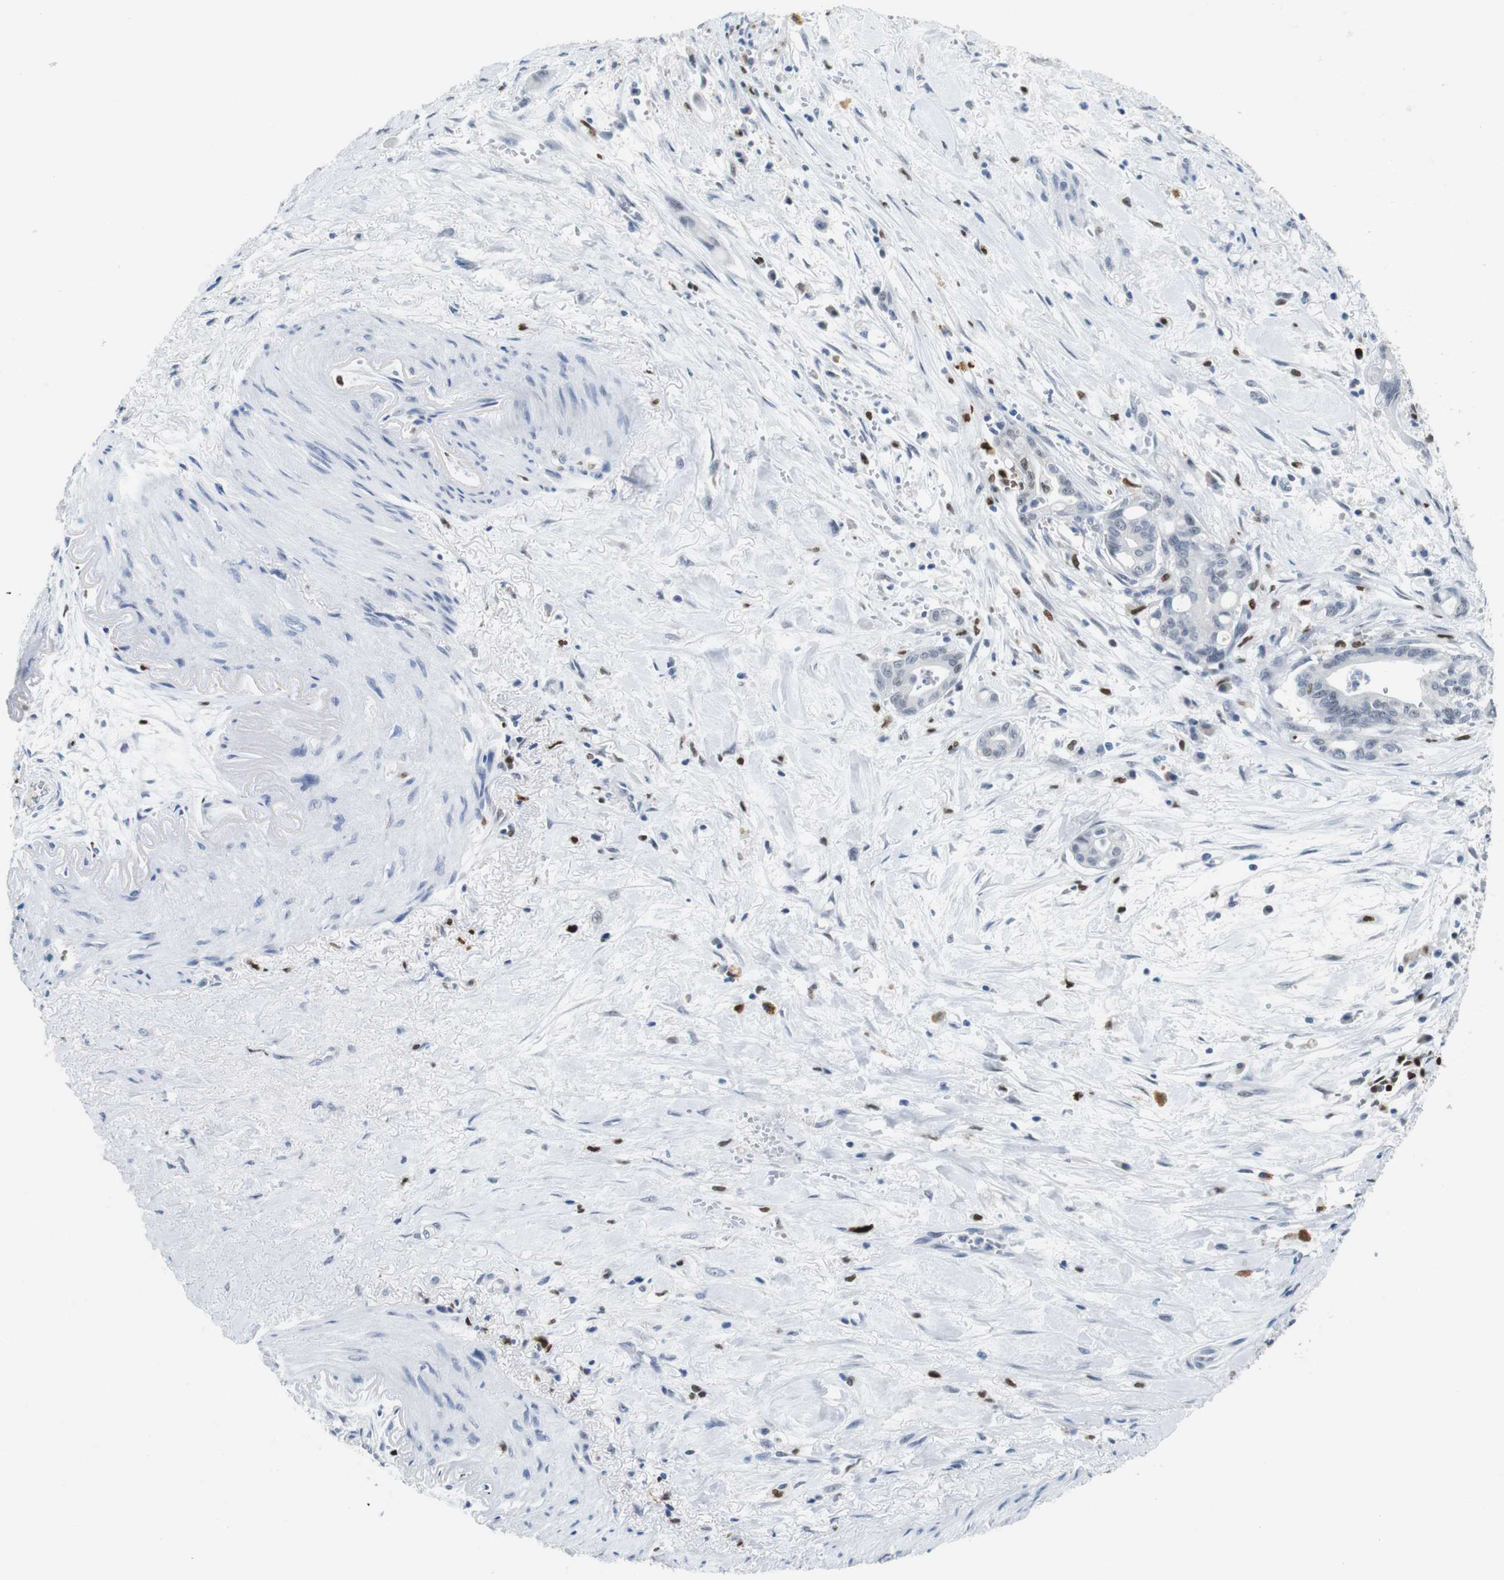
{"staining": {"intensity": "negative", "quantity": "none", "location": "none"}, "tissue": "pancreatic cancer", "cell_type": "Tumor cells", "image_type": "cancer", "snomed": [{"axis": "morphology", "description": "Adenocarcinoma, NOS"}, {"axis": "topography", "description": "Pancreas"}], "caption": "There is no significant staining in tumor cells of pancreatic cancer (adenocarcinoma).", "gene": "IRF8", "patient": {"sex": "male", "age": 70}}